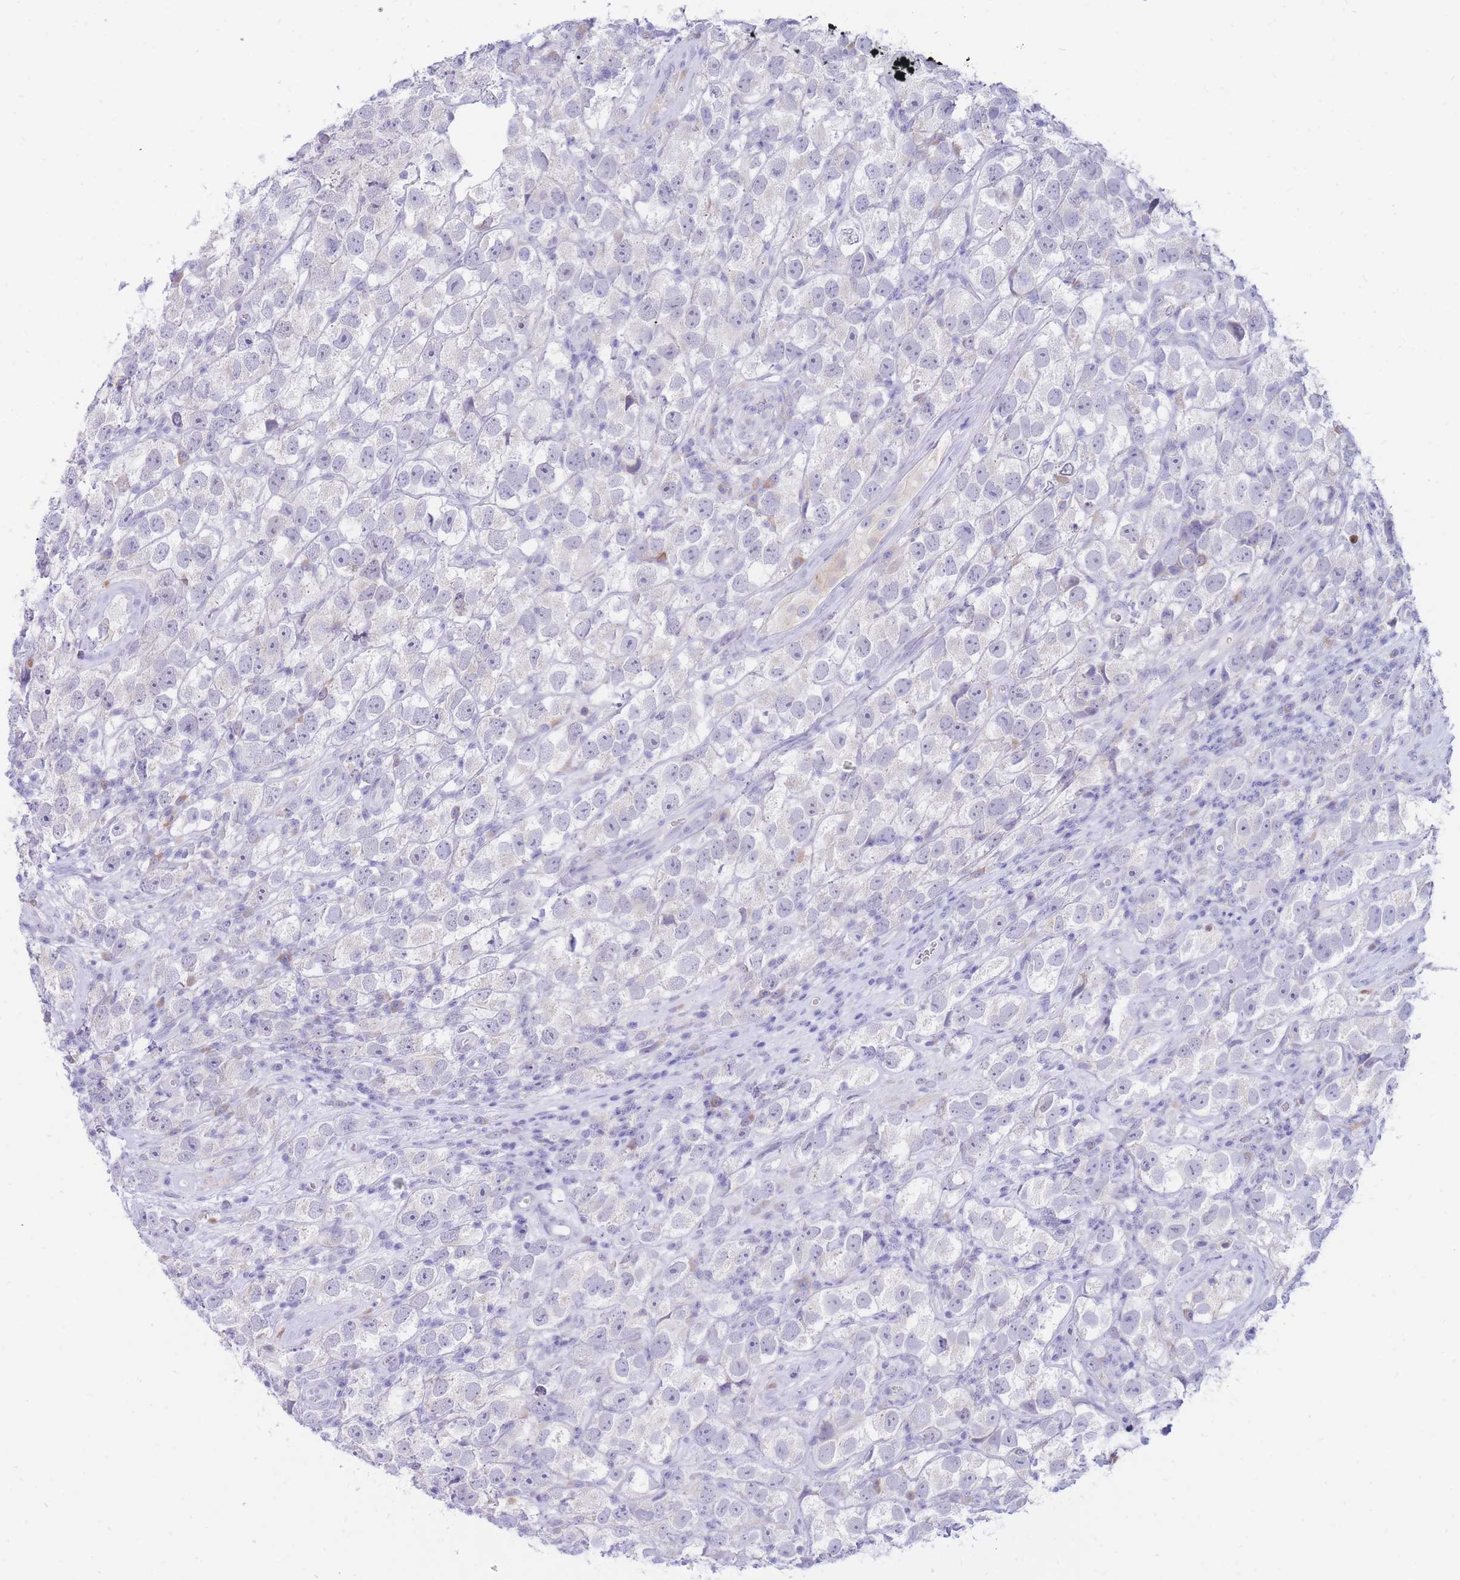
{"staining": {"intensity": "negative", "quantity": "none", "location": "none"}, "tissue": "testis cancer", "cell_type": "Tumor cells", "image_type": "cancer", "snomed": [{"axis": "morphology", "description": "Seminoma, NOS"}, {"axis": "topography", "description": "Testis"}], "caption": "DAB (3,3'-diaminobenzidine) immunohistochemical staining of testis cancer exhibits no significant positivity in tumor cells.", "gene": "SSUH2", "patient": {"sex": "male", "age": 26}}